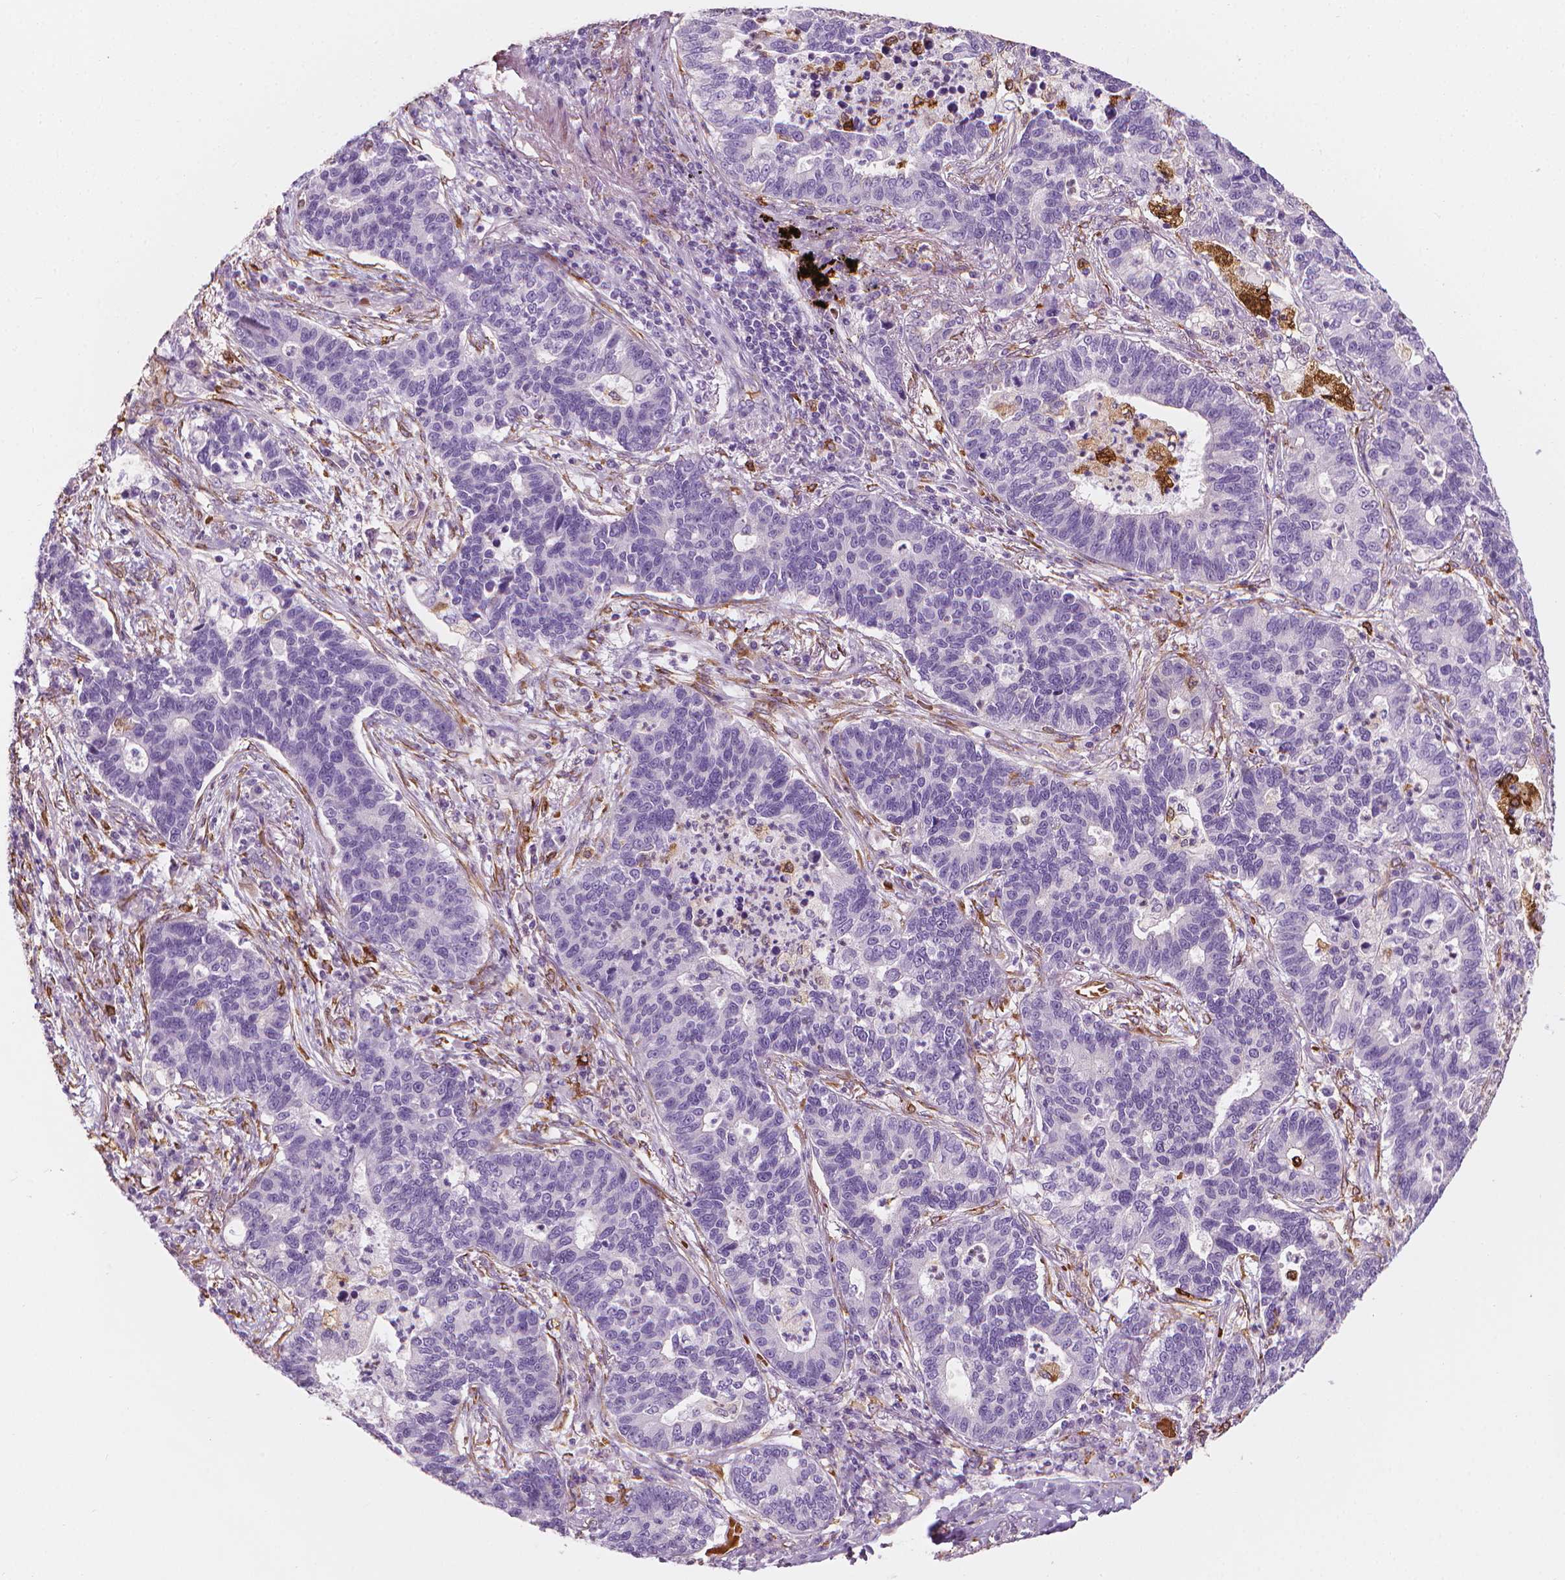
{"staining": {"intensity": "negative", "quantity": "none", "location": "none"}, "tissue": "lung cancer", "cell_type": "Tumor cells", "image_type": "cancer", "snomed": [{"axis": "morphology", "description": "Adenocarcinoma, NOS"}, {"axis": "topography", "description": "Lung"}], "caption": "Immunohistochemistry (IHC) of human lung adenocarcinoma demonstrates no expression in tumor cells.", "gene": "CES1", "patient": {"sex": "female", "age": 57}}